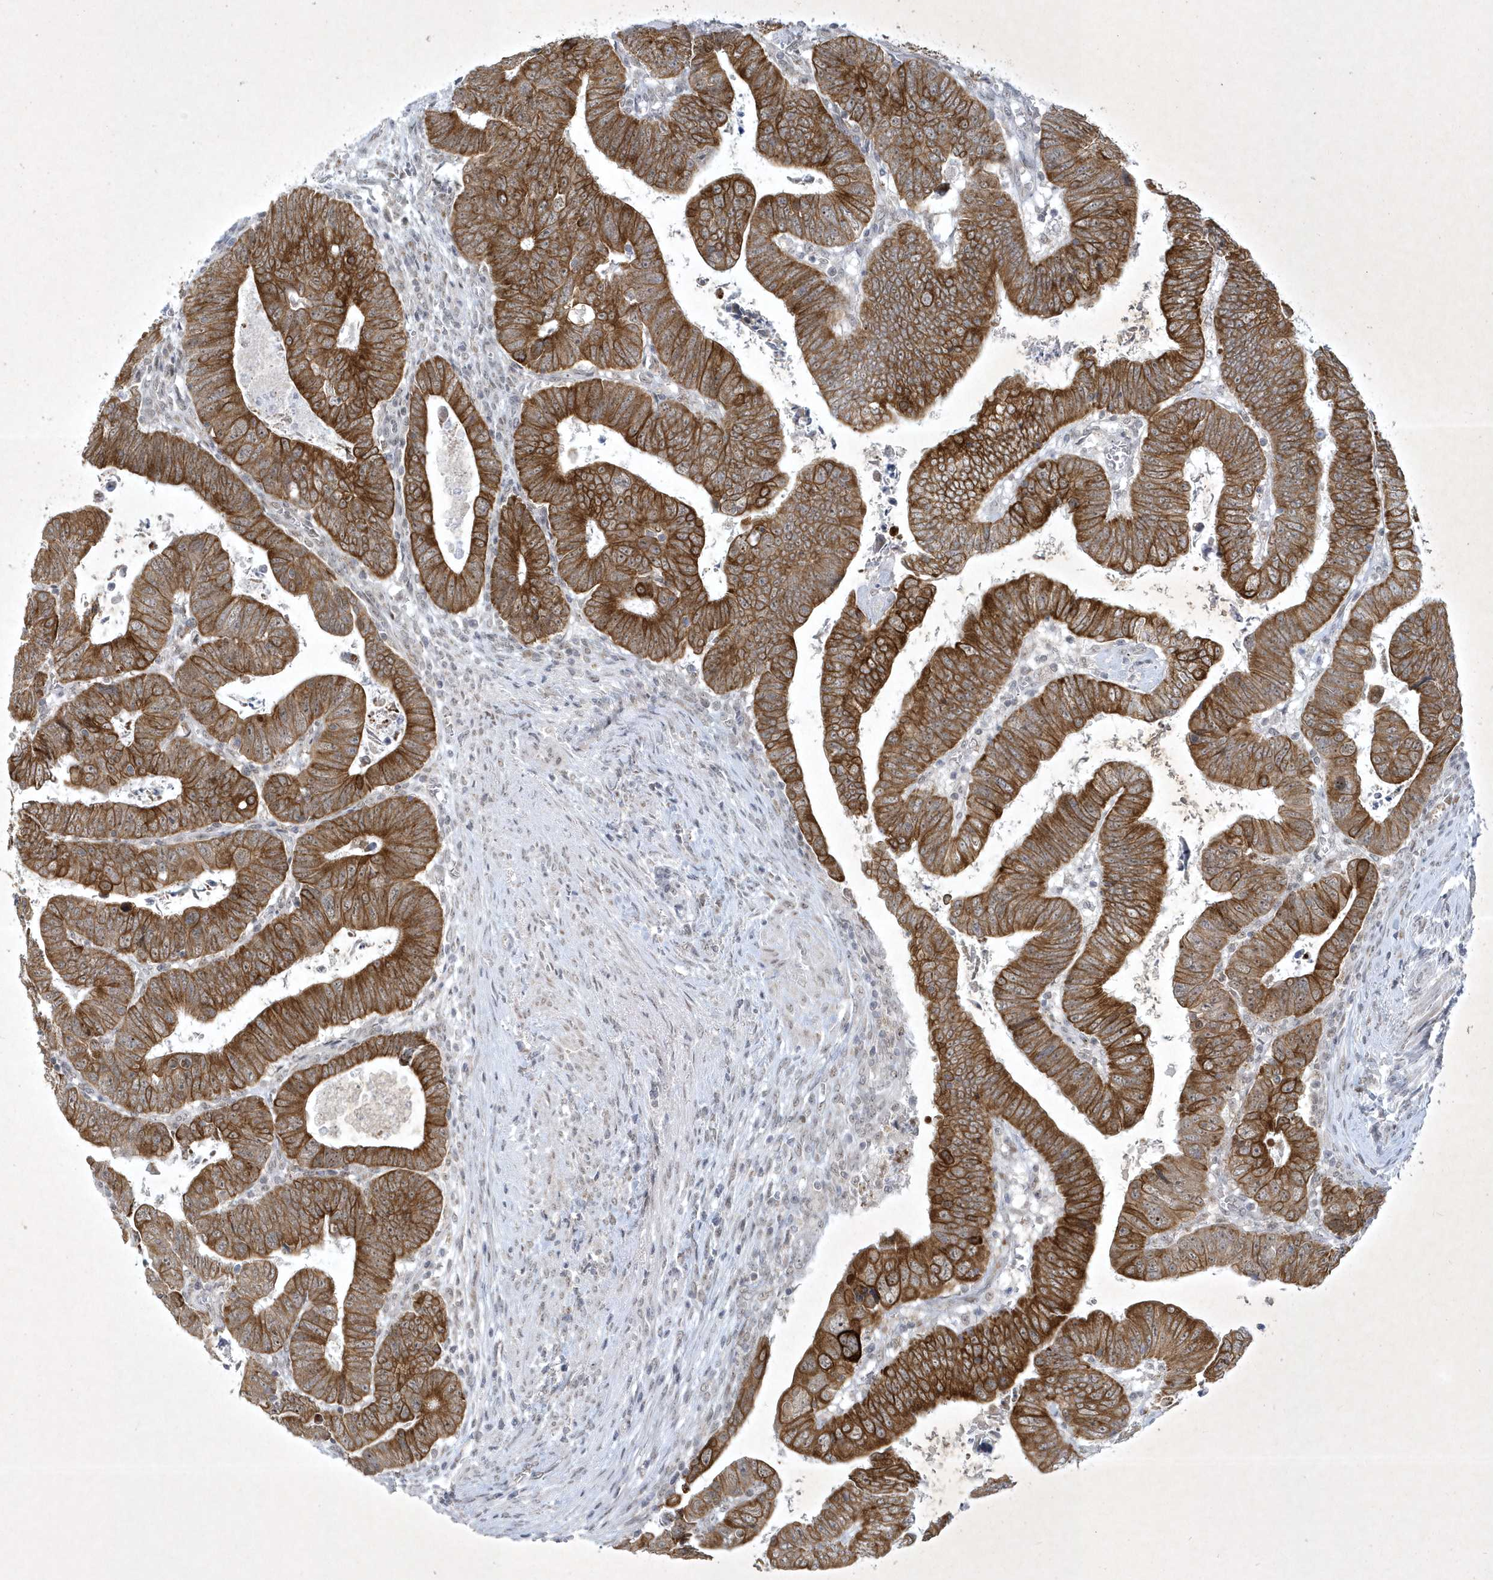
{"staining": {"intensity": "strong", "quantity": ">75%", "location": "cytoplasmic/membranous"}, "tissue": "colorectal cancer", "cell_type": "Tumor cells", "image_type": "cancer", "snomed": [{"axis": "morphology", "description": "Normal tissue, NOS"}, {"axis": "morphology", "description": "Adenocarcinoma, NOS"}, {"axis": "topography", "description": "Rectum"}], "caption": "Strong cytoplasmic/membranous positivity for a protein is identified in about >75% of tumor cells of colorectal cancer using immunohistochemistry.", "gene": "ZBTB9", "patient": {"sex": "female", "age": 65}}